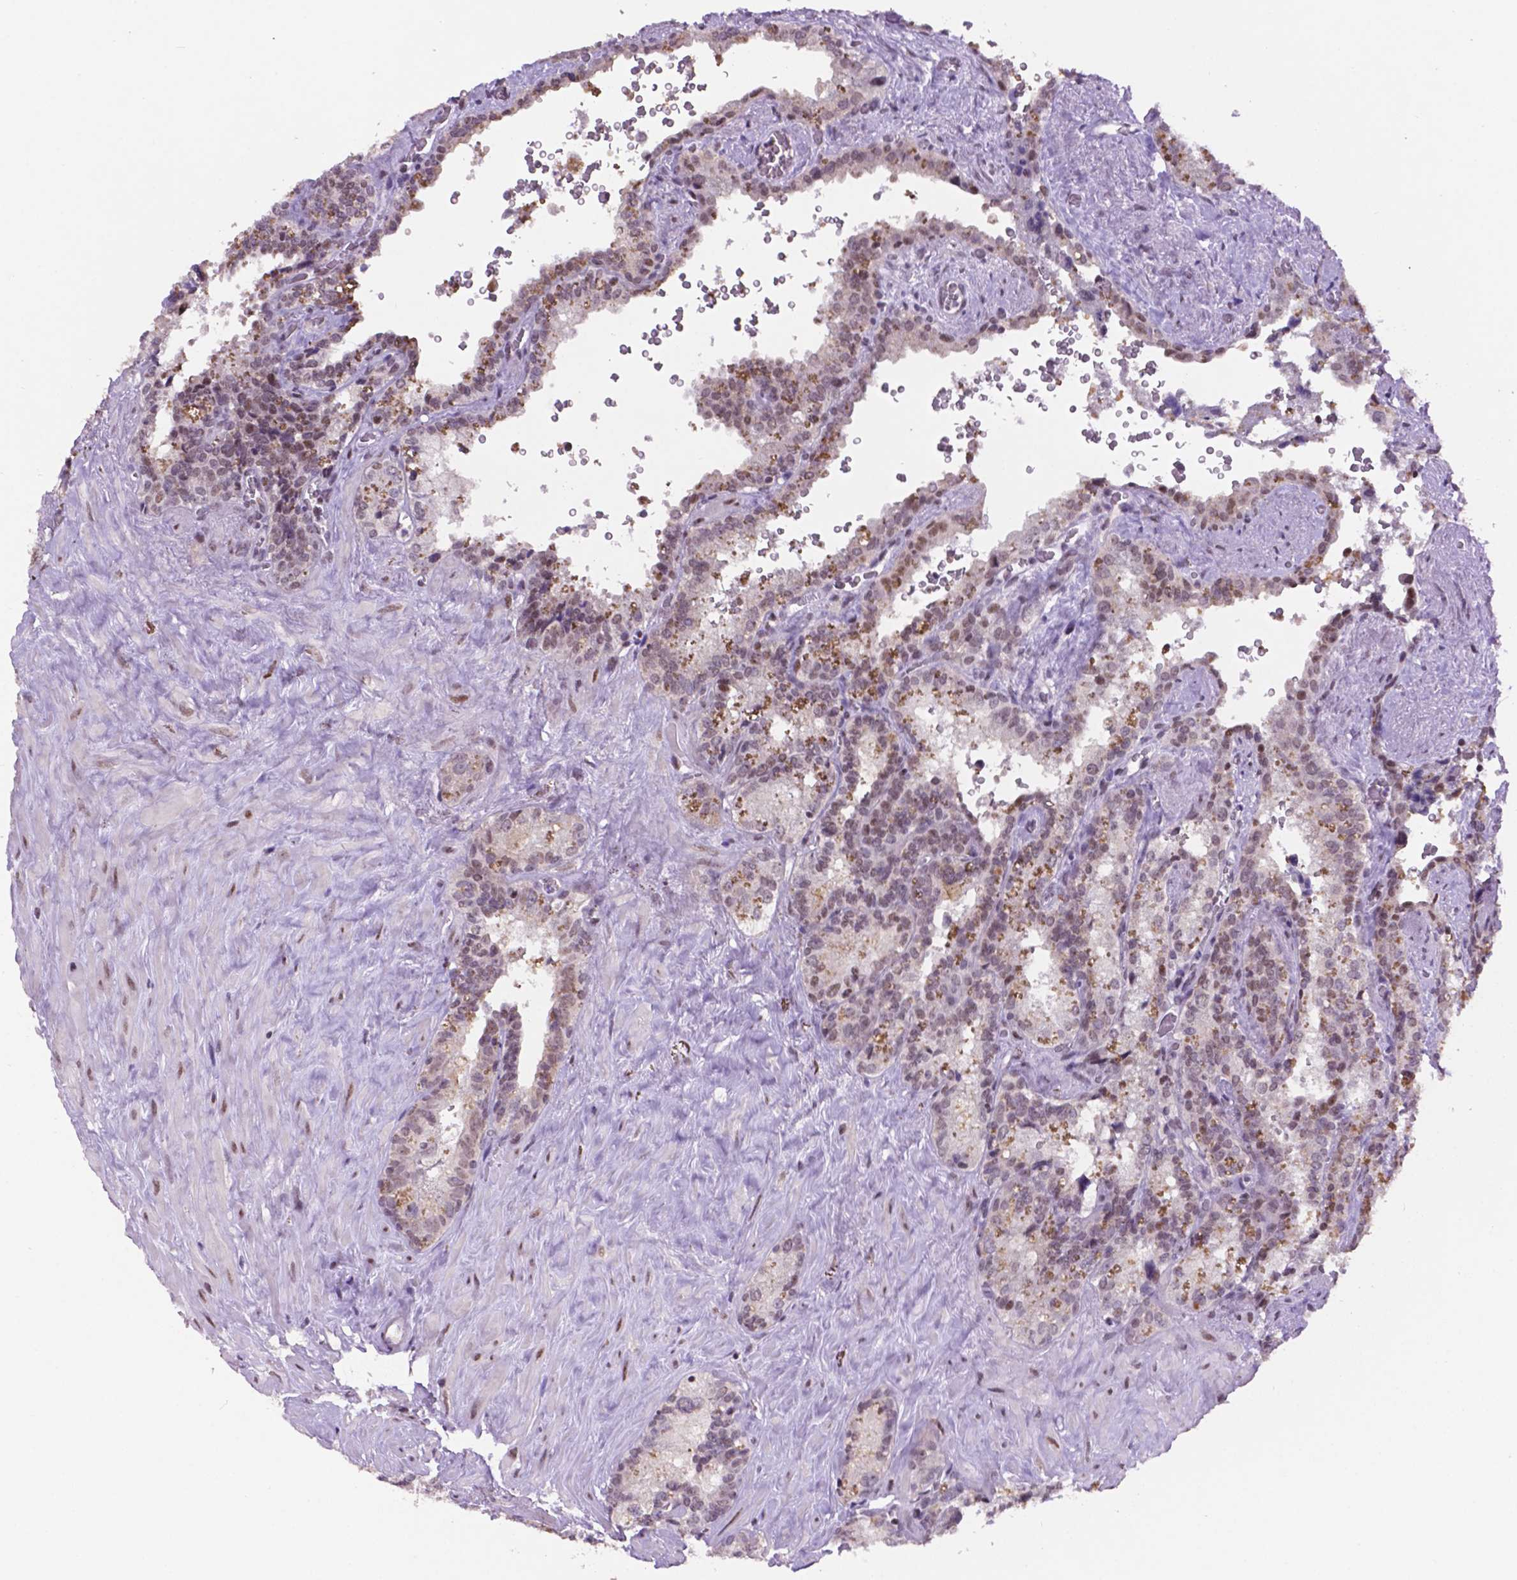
{"staining": {"intensity": "moderate", "quantity": "<25%", "location": "nuclear"}, "tissue": "seminal vesicle", "cell_type": "Glandular cells", "image_type": "normal", "snomed": [{"axis": "morphology", "description": "Normal tissue, NOS"}, {"axis": "topography", "description": "Prostate"}, {"axis": "topography", "description": "Seminal veicle"}], "caption": "Immunohistochemical staining of benign human seminal vesicle shows low levels of moderate nuclear expression in about <25% of glandular cells. (Brightfield microscopy of DAB IHC at high magnification).", "gene": "NCOR1", "patient": {"sex": "male", "age": 71}}